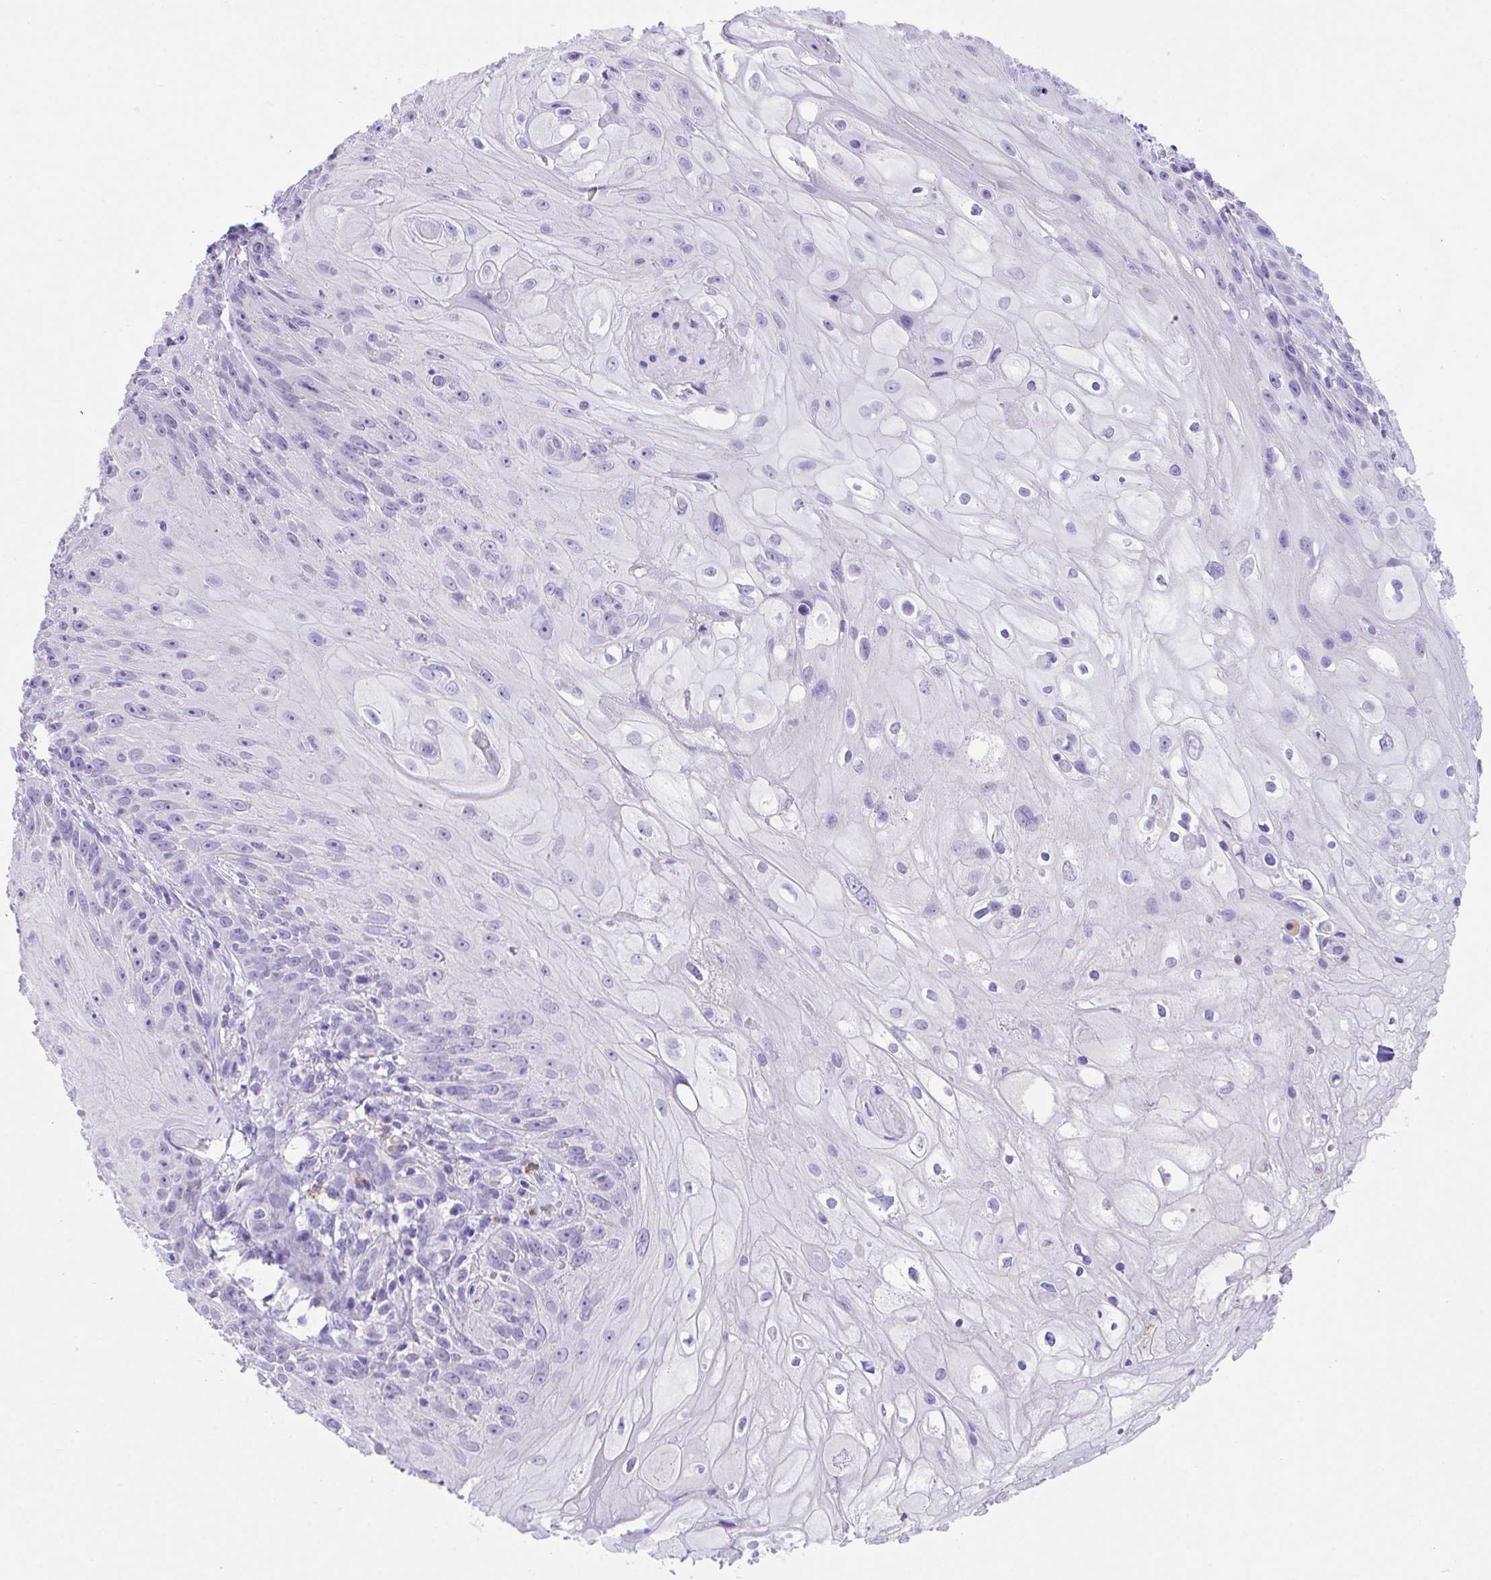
{"staining": {"intensity": "negative", "quantity": "none", "location": "none"}, "tissue": "skin cancer", "cell_type": "Tumor cells", "image_type": "cancer", "snomed": [{"axis": "morphology", "description": "Squamous cell carcinoma, NOS"}, {"axis": "topography", "description": "Skin"}, {"axis": "topography", "description": "Vulva"}], "caption": "DAB (3,3'-diaminobenzidine) immunohistochemical staining of human skin cancer reveals no significant positivity in tumor cells.", "gene": "HACD4", "patient": {"sex": "female", "age": 76}}